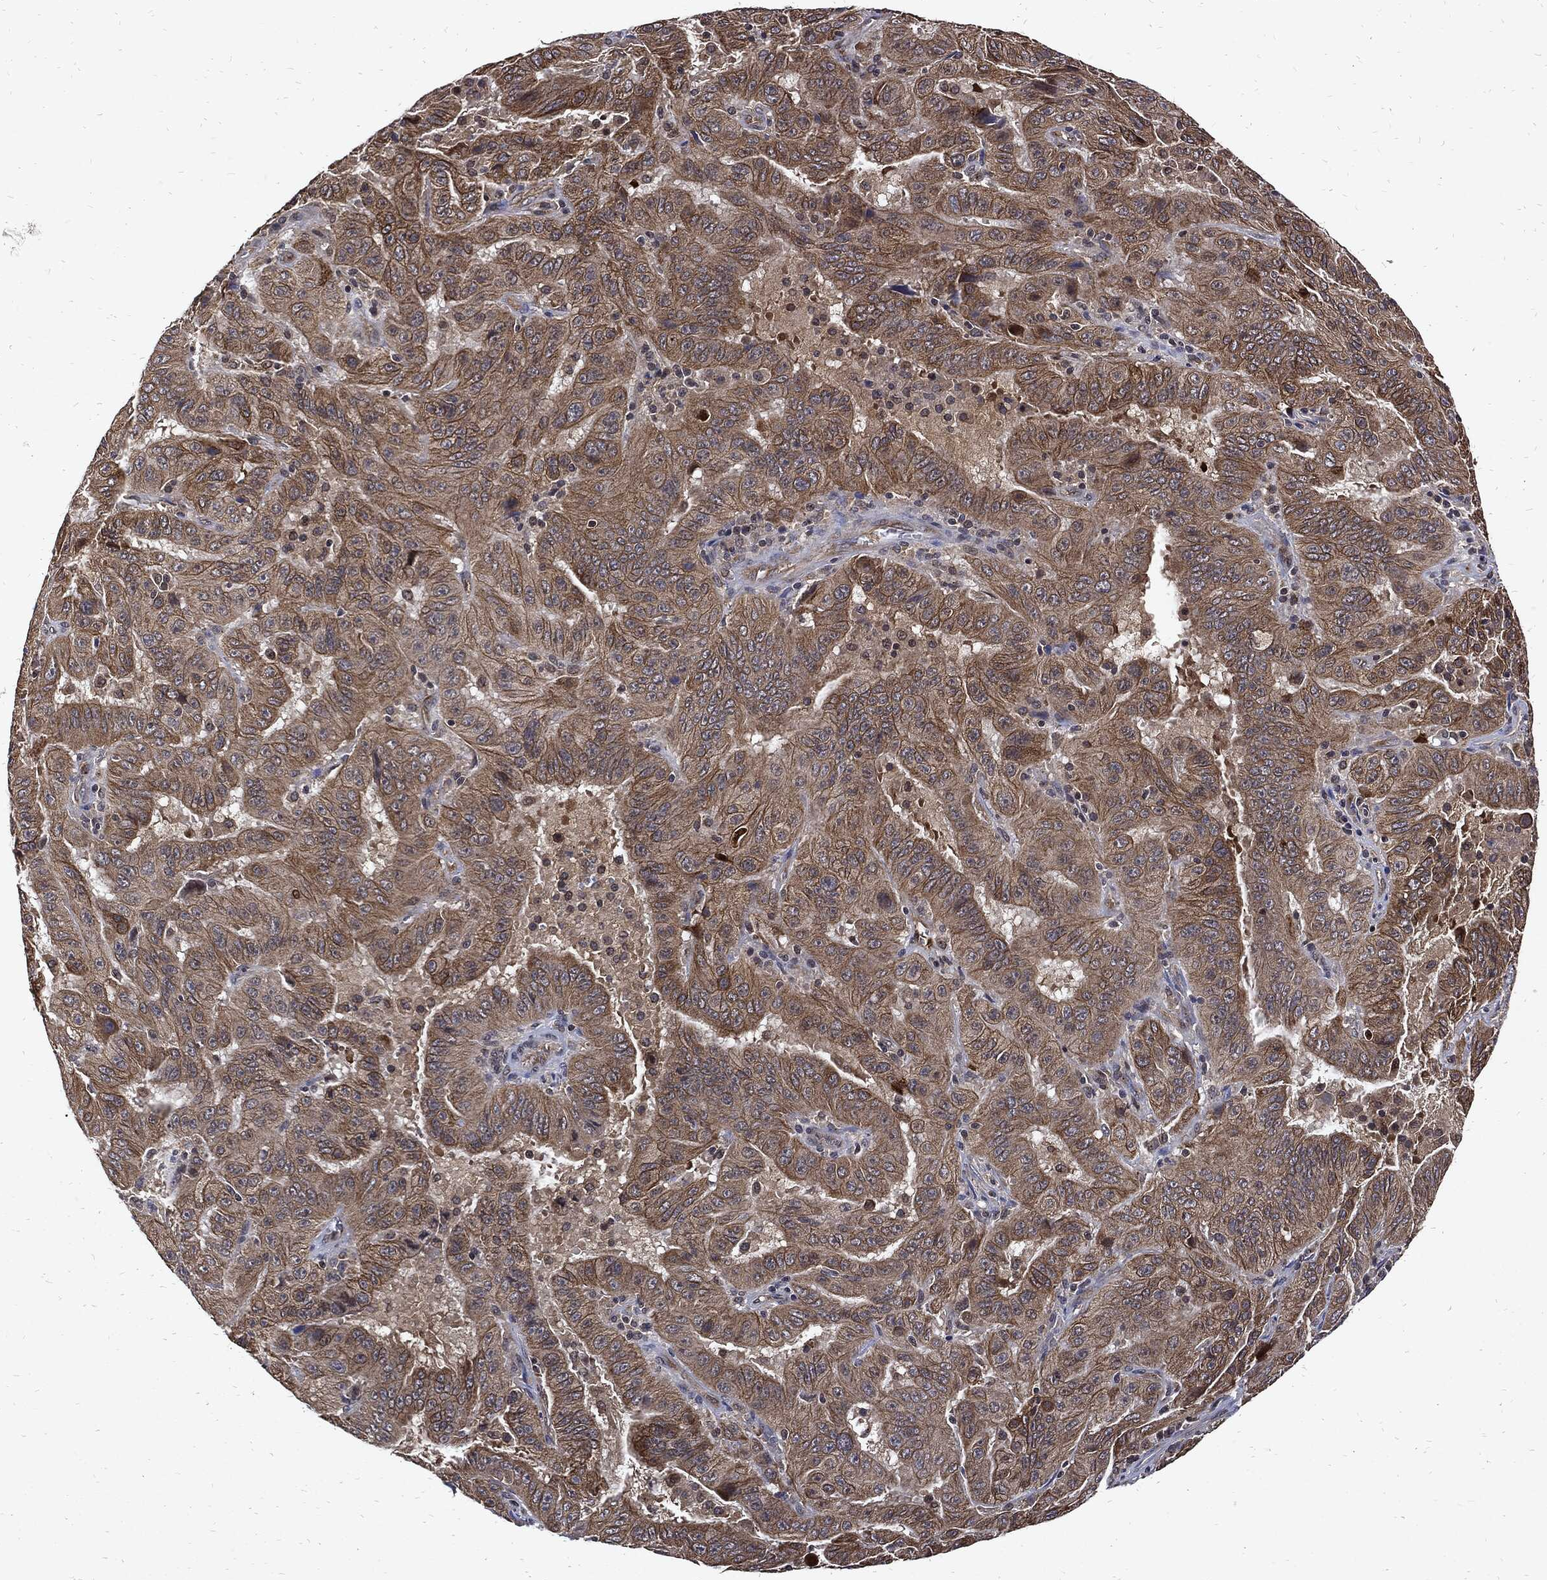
{"staining": {"intensity": "moderate", "quantity": ">75%", "location": "cytoplasmic/membranous"}, "tissue": "pancreatic cancer", "cell_type": "Tumor cells", "image_type": "cancer", "snomed": [{"axis": "morphology", "description": "Adenocarcinoma, NOS"}, {"axis": "topography", "description": "Pancreas"}], "caption": "About >75% of tumor cells in human pancreatic adenocarcinoma demonstrate moderate cytoplasmic/membranous protein staining as visualized by brown immunohistochemical staining.", "gene": "DCTN1", "patient": {"sex": "male", "age": 63}}